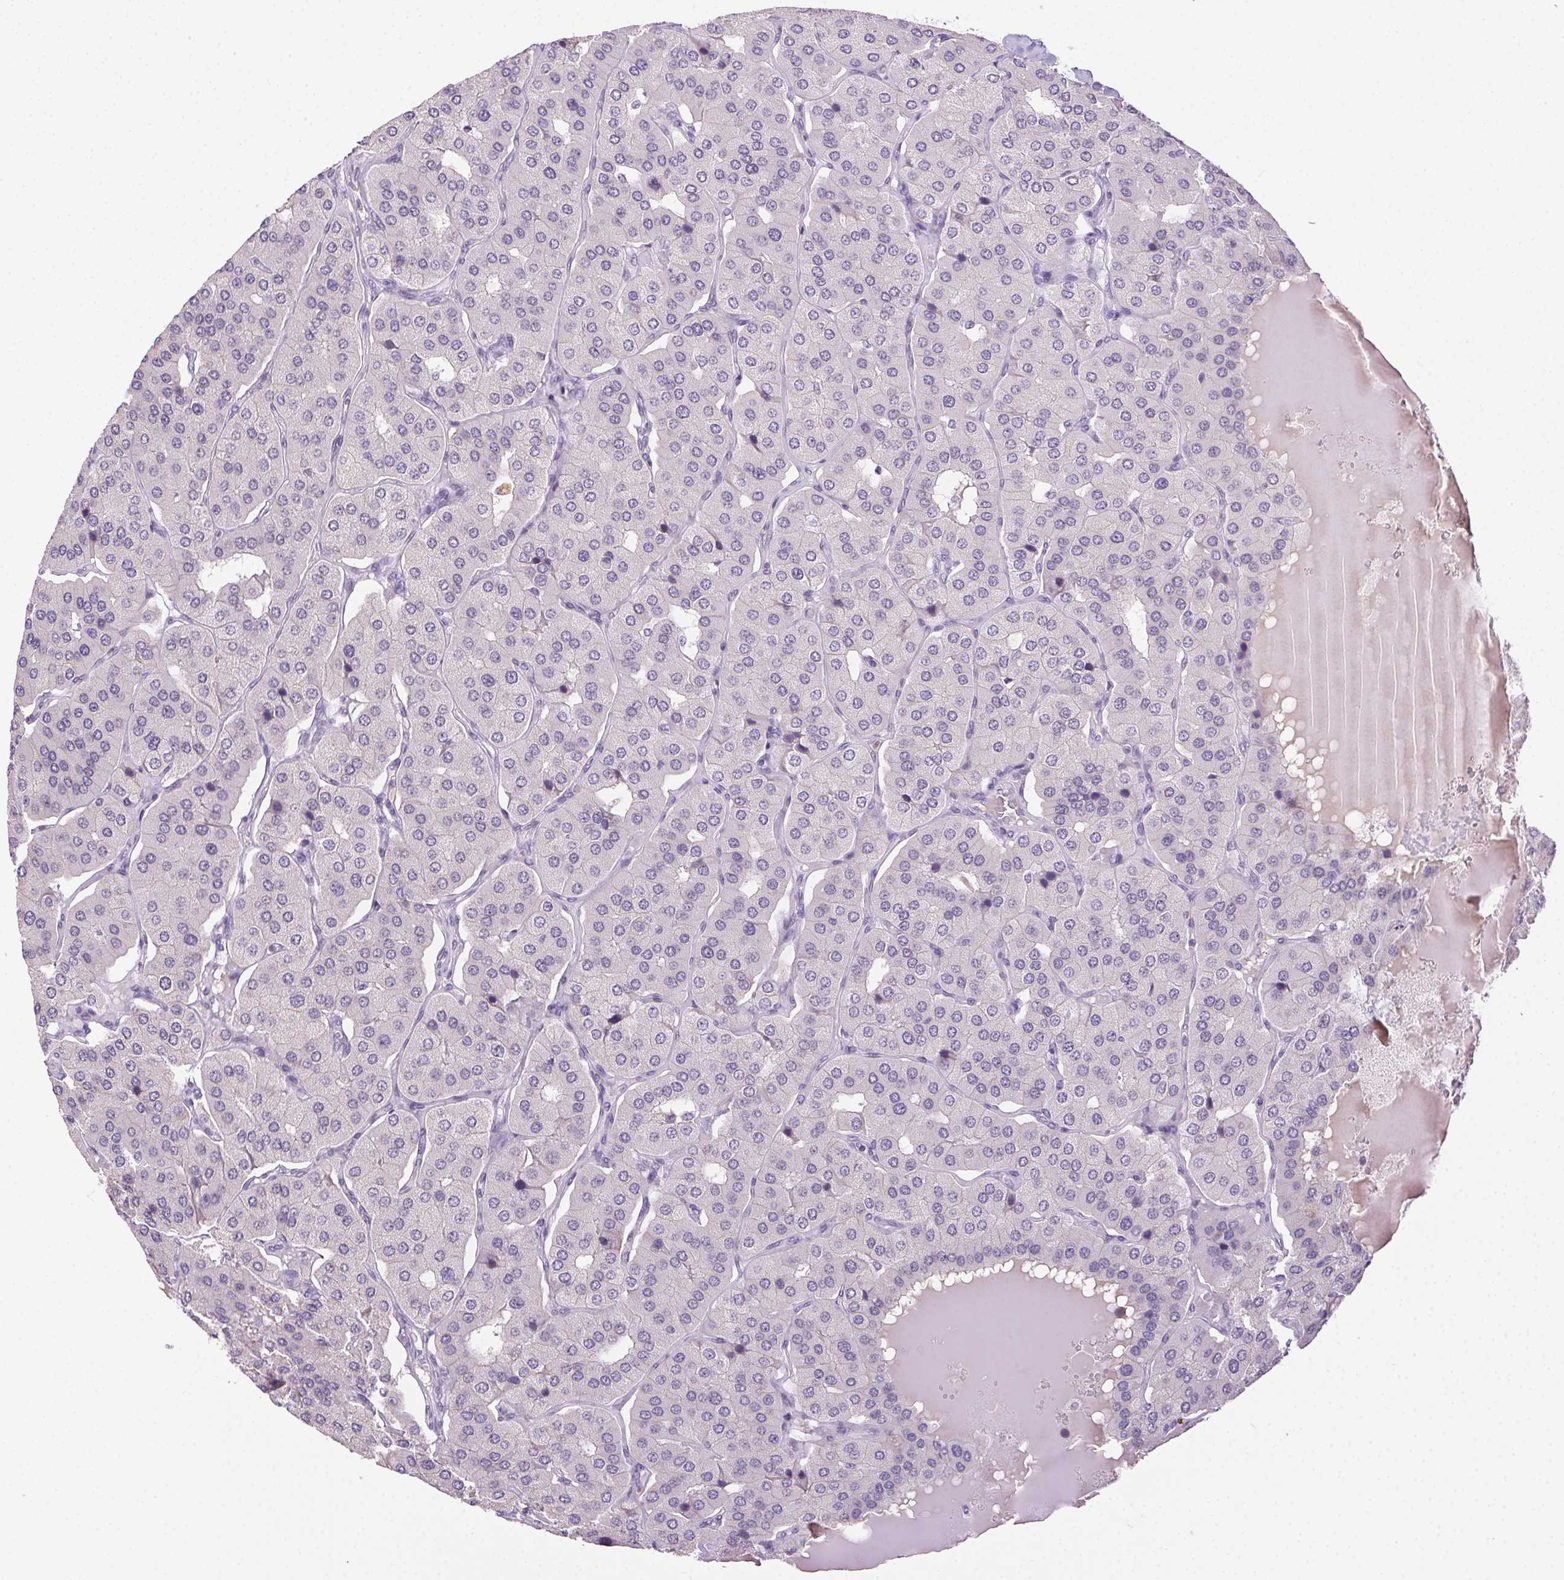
{"staining": {"intensity": "negative", "quantity": "none", "location": "none"}, "tissue": "parathyroid gland", "cell_type": "Glandular cells", "image_type": "normal", "snomed": [{"axis": "morphology", "description": "Normal tissue, NOS"}, {"axis": "morphology", "description": "Adenoma, NOS"}, {"axis": "topography", "description": "Parathyroid gland"}], "caption": "Image shows no significant protein positivity in glandular cells of normal parathyroid gland. (Brightfield microscopy of DAB immunohistochemistry at high magnification).", "gene": "CLDN10", "patient": {"sex": "female", "age": 86}}